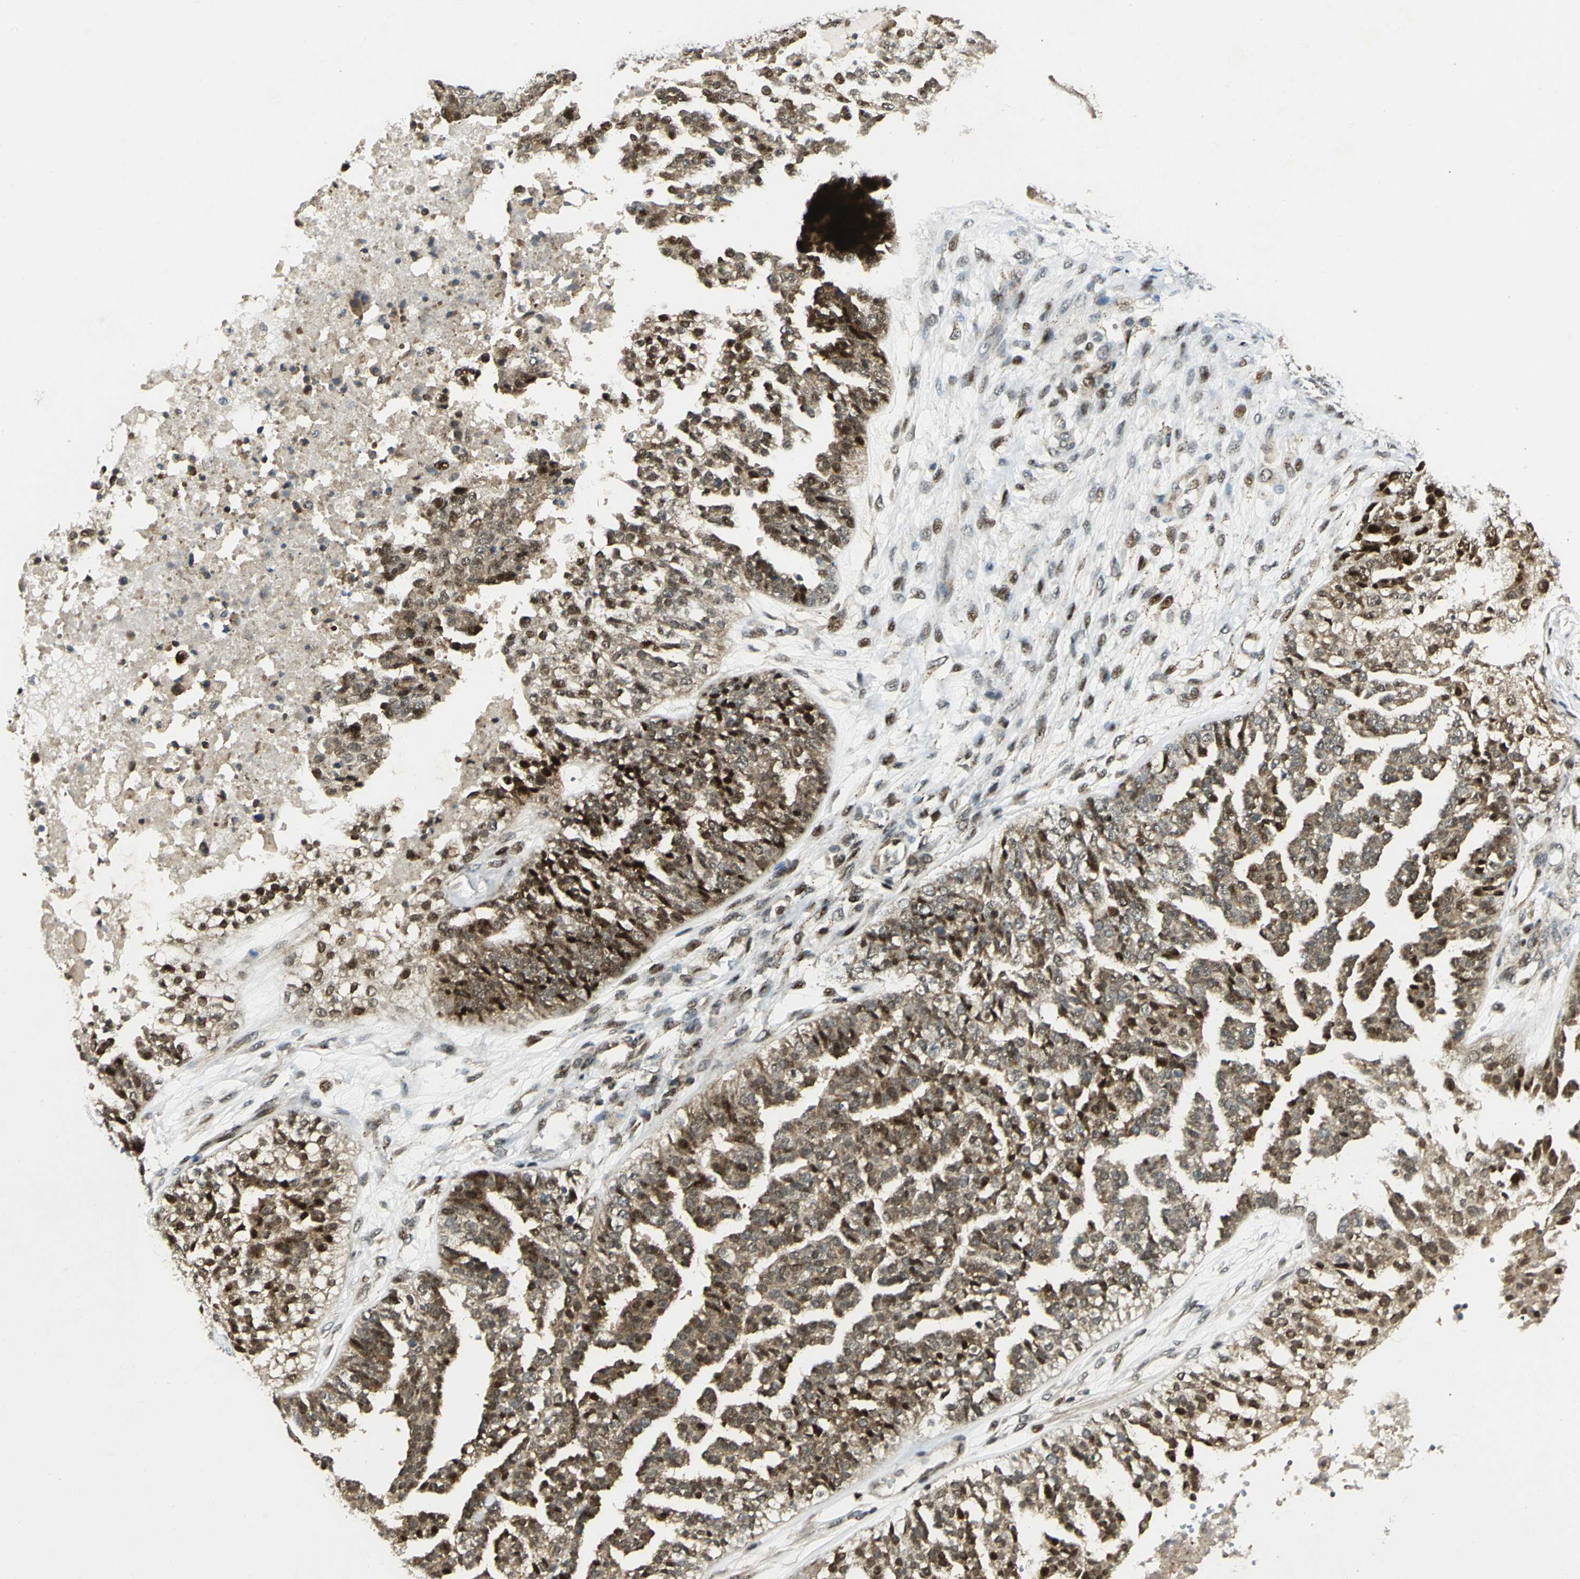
{"staining": {"intensity": "moderate", "quantity": ">75%", "location": "cytoplasmic/membranous,nuclear"}, "tissue": "ovarian cancer", "cell_type": "Tumor cells", "image_type": "cancer", "snomed": [{"axis": "morphology", "description": "Carcinoma, NOS"}, {"axis": "topography", "description": "Soft tissue"}, {"axis": "topography", "description": "Ovary"}], "caption": "Immunohistochemical staining of carcinoma (ovarian) displays medium levels of moderate cytoplasmic/membranous and nuclear positivity in about >75% of tumor cells. (IHC, brightfield microscopy, high magnification).", "gene": "ATP6V1A", "patient": {"sex": "female", "age": 54}}